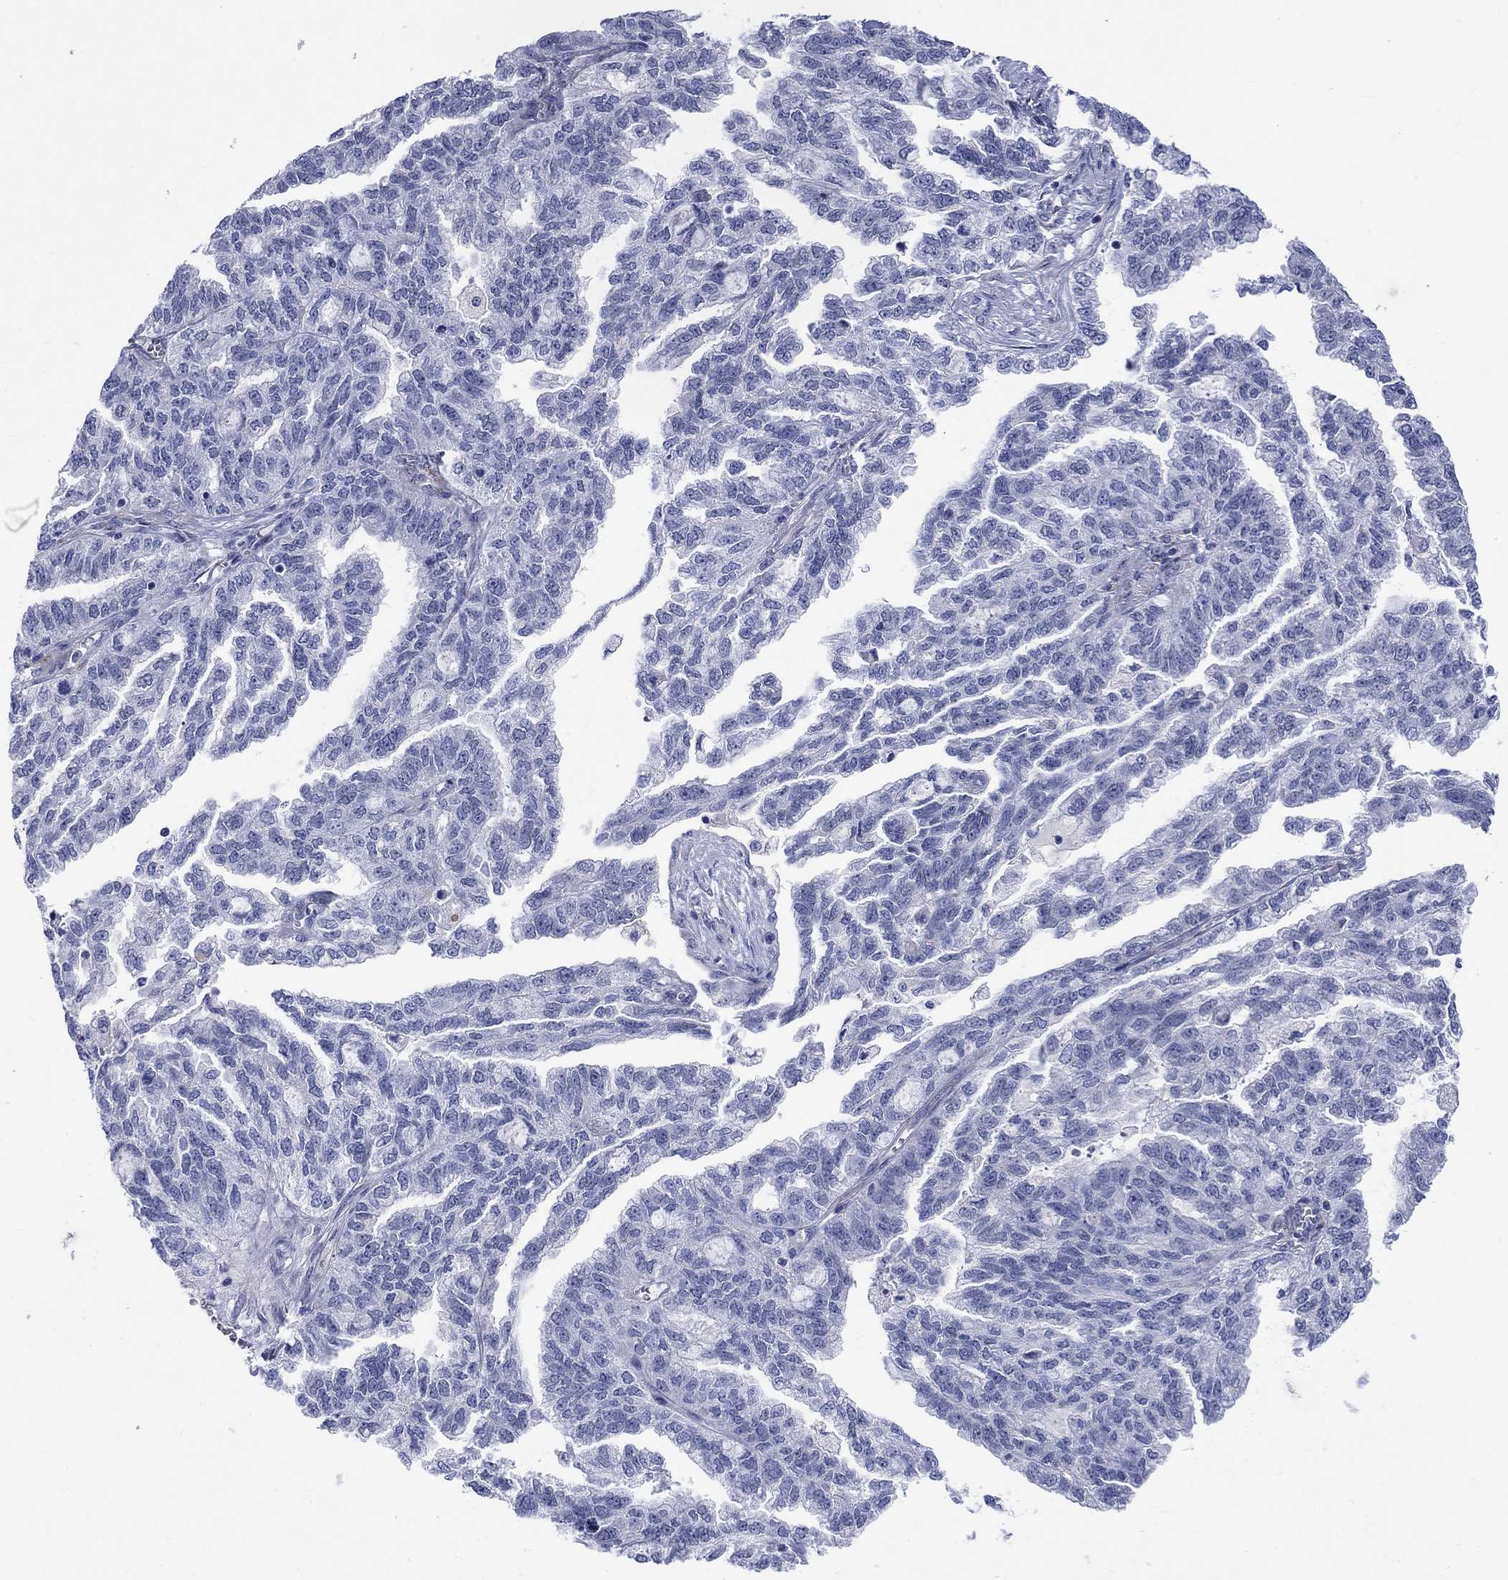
{"staining": {"intensity": "weak", "quantity": "<25%", "location": "cytoplasmic/membranous"}, "tissue": "ovarian cancer", "cell_type": "Tumor cells", "image_type": "cancer", "snomed": [{"axis": "morphology", "description": "Cystadenocarcinoma, serous, NOS"}, {"axis": "topography", "description": "Ovary"}], "caption": "Immunohistochemistry photomicrograph of neoplastic tissue: ovarian serous cystadenocarcinoma stained with DAB displays no significant protein staining in tumor cells.", "gene": "PTPRZ1", "patient": {"sex": "female", "age": 51}}